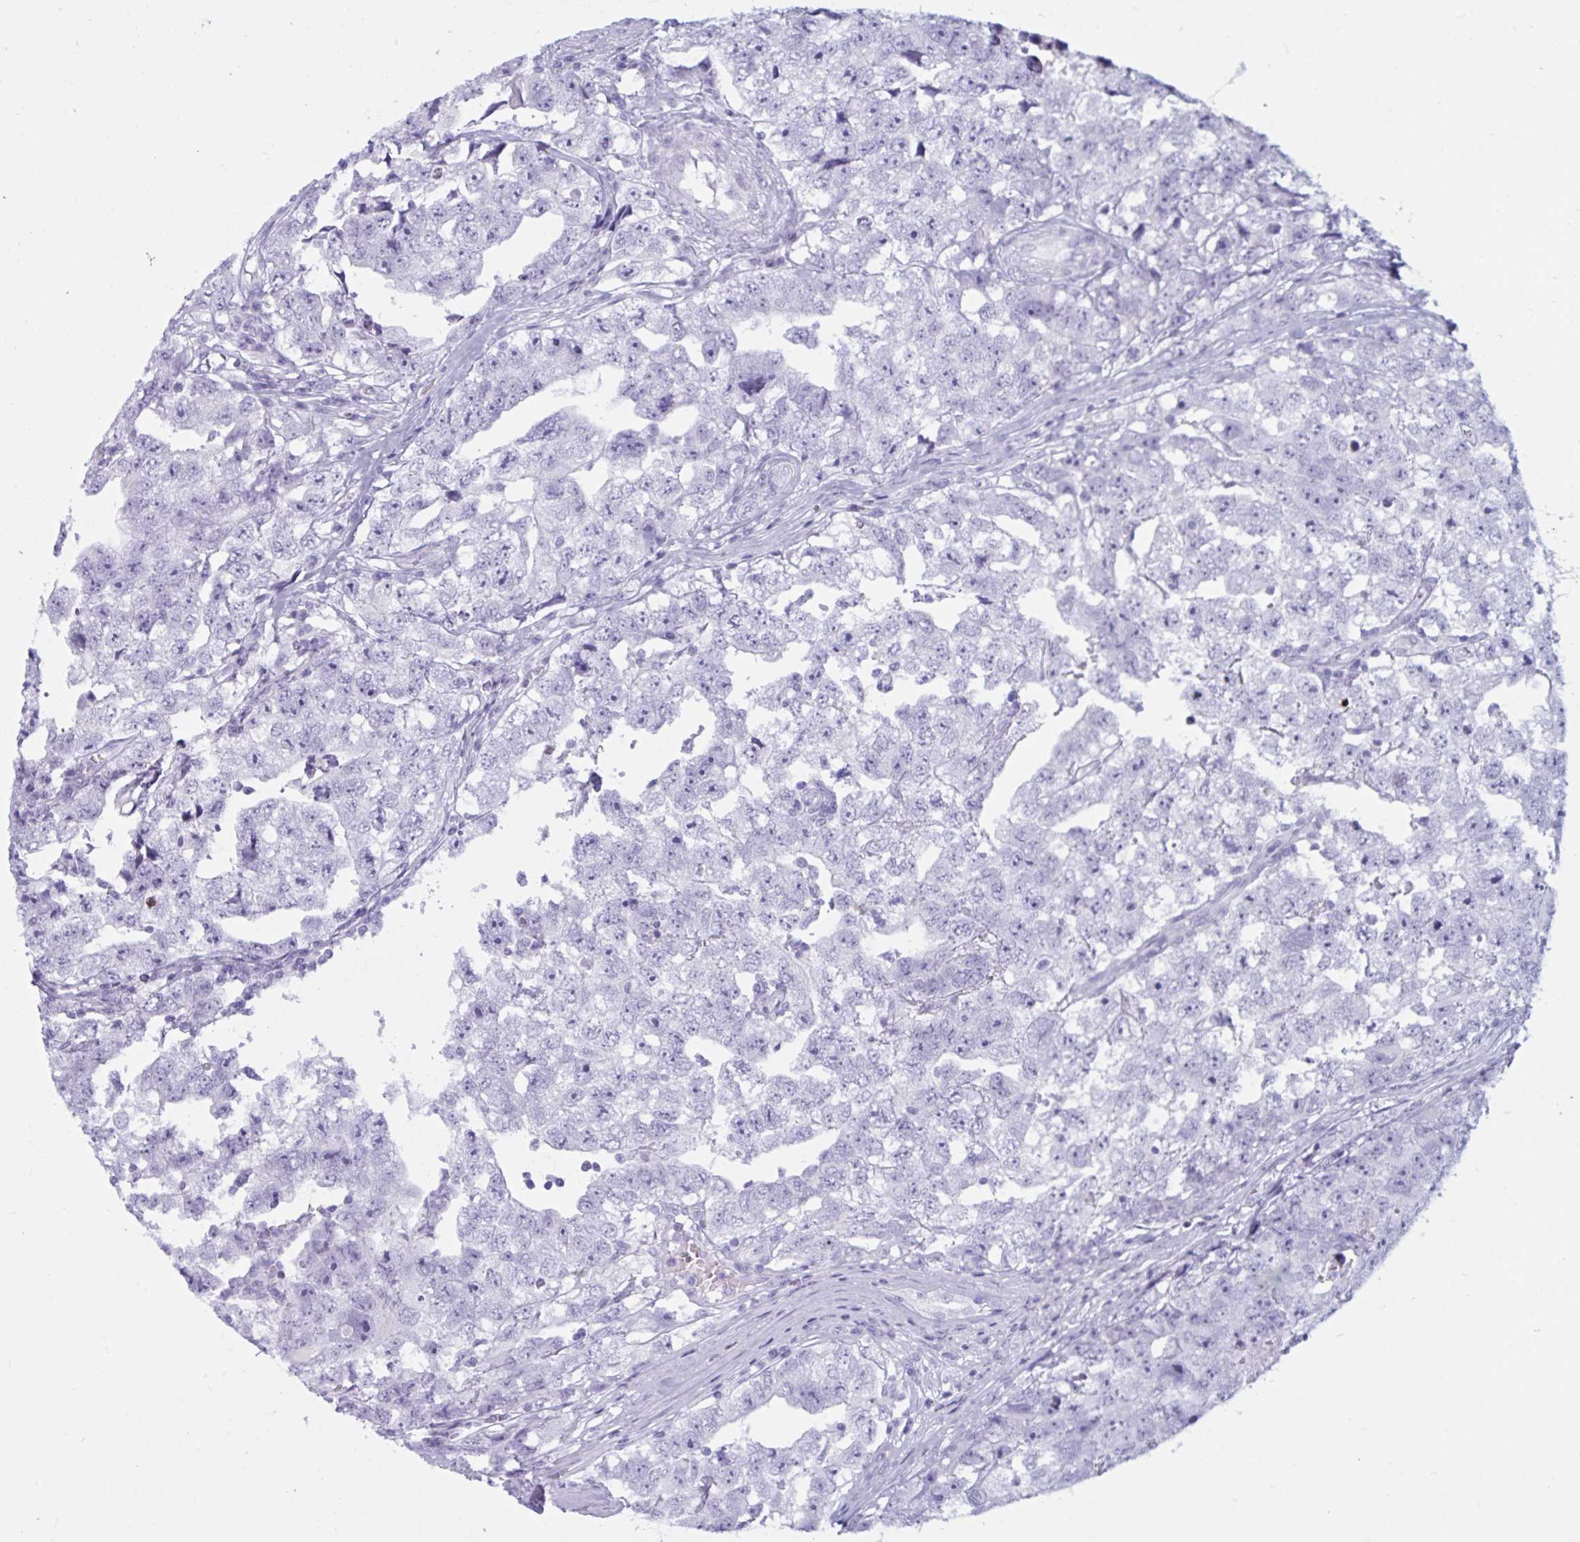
{"staining": {"intensity": "negative", "quantity": "none", "location": "none"}, "tissue": "testis cancer", "cell_type": "Tumor cells", "image_type": "cancer", "snomed": [{"axis": "morphology", "description": "Carcinoma, Embryonal, NOS"}, {"axis": "topography", "description": "Testis"}], "caption": "Immunohistochemistry (IHC) of human testis cancer (embryonal carcinoma) displays no staining in tumor cells.", "gene": "BBS10", "patient": {"sex": "male", "age": 22}}